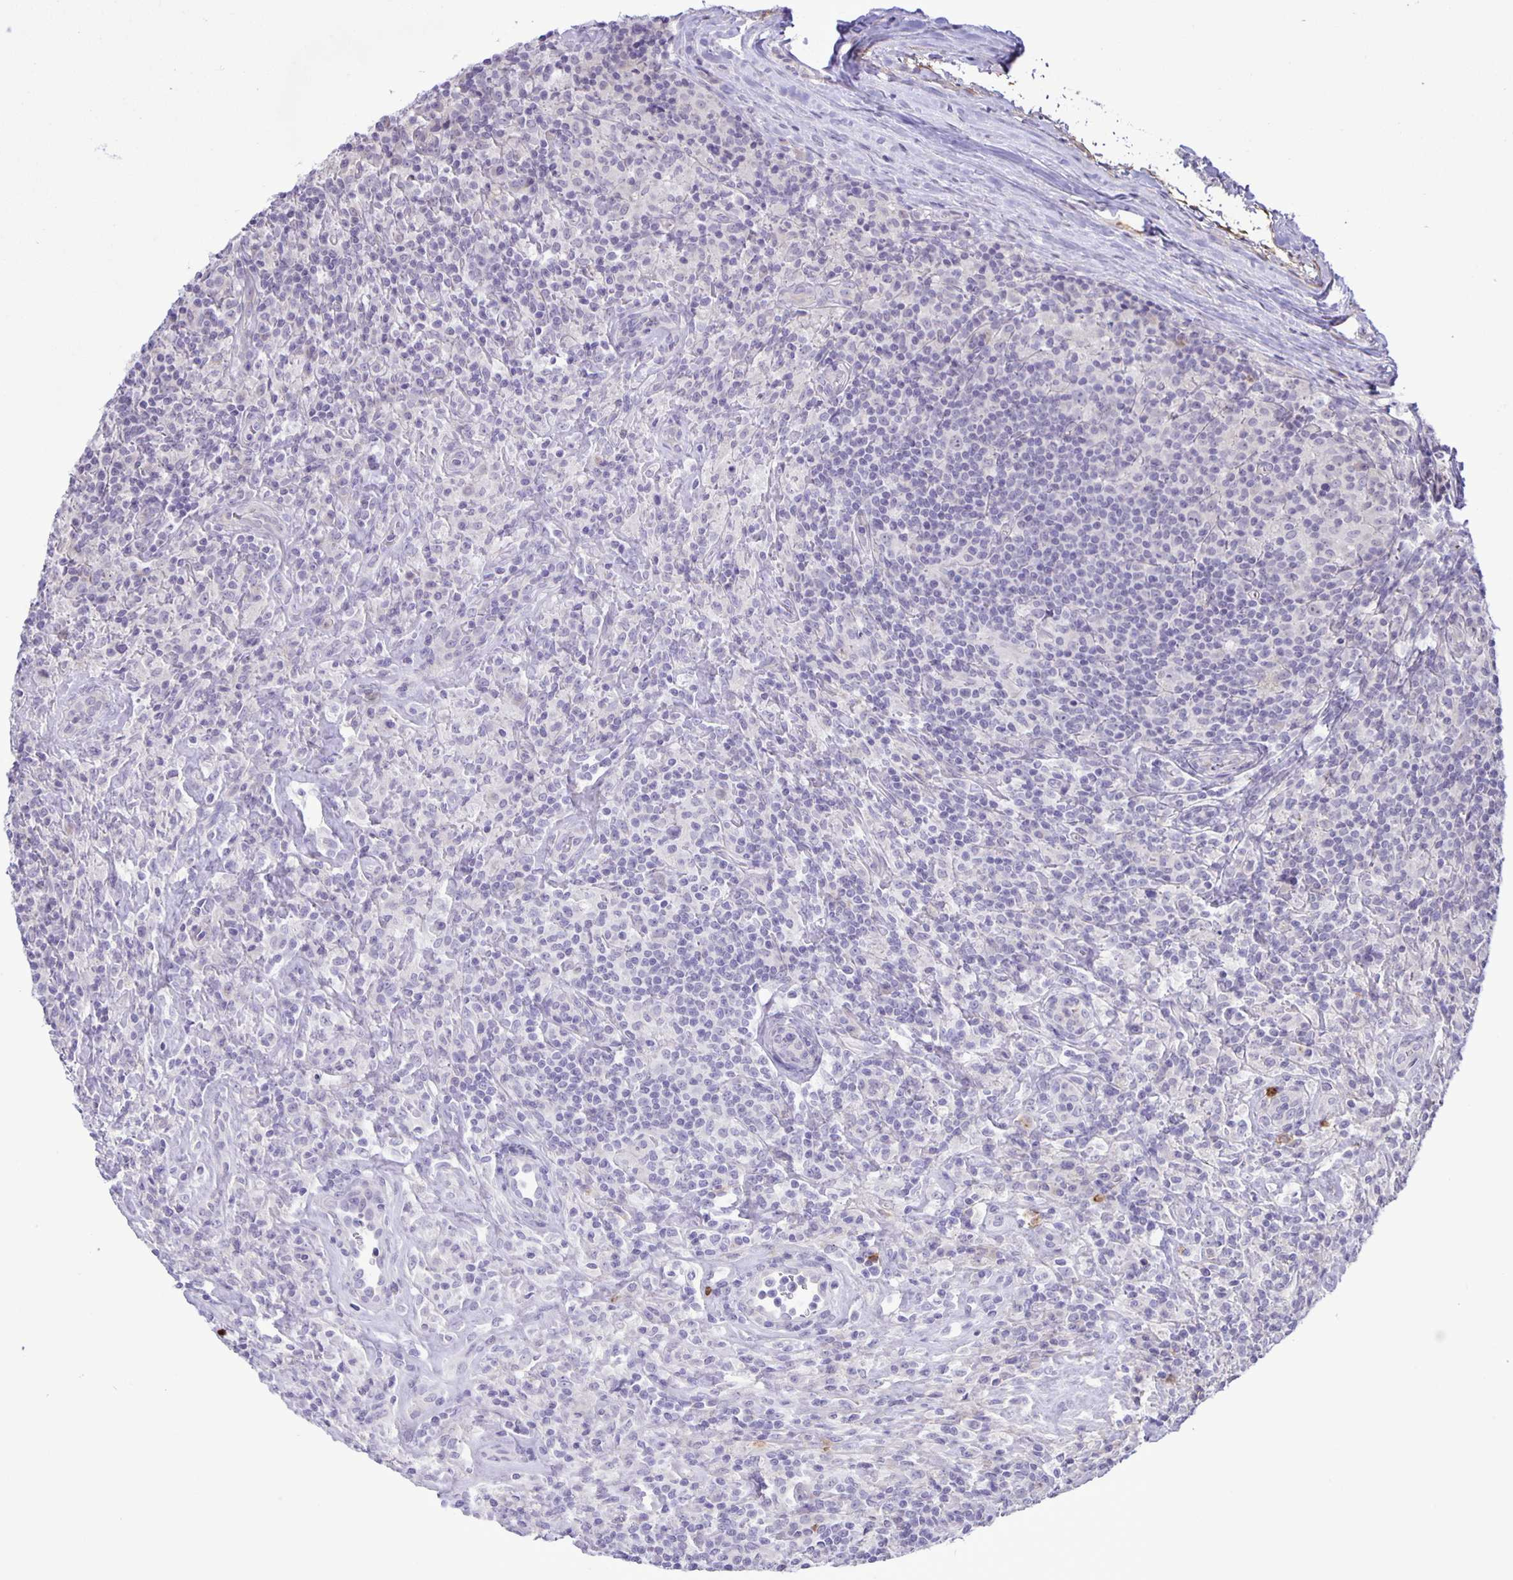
{"staining": {"intensity": "negative", "quantity": "none", "location": "none"}, "tissue": "lymphoma", "cell_type": "Tumor cells", "image_type": "cancer", "snomed": [{"axis": "morphology", "description": "Hodgkin's disease, NOS"}, {"axis": "morphology", "description": "Hodgkin's lymphoma, nodular sclerosis"}, {"axis": "topography", "description": "Lymph node"}], "caption": "This is an immunohistochemistry photomicrograph of human lymphoma. There is no staining in tumor cells.", "gene": "ADCK1", "patient": {"sex": "female", "age": 10}}